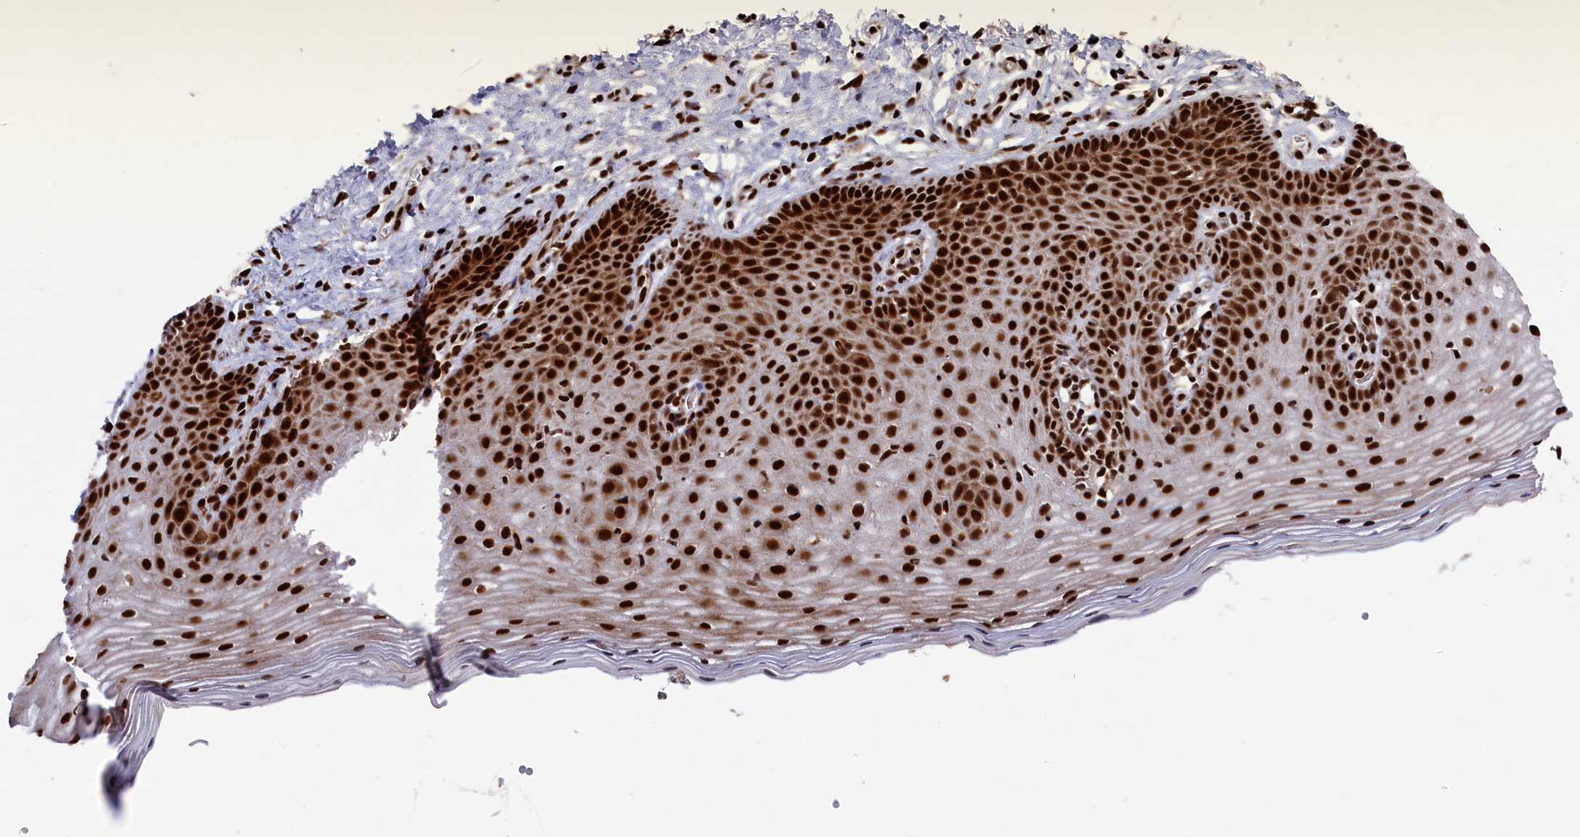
{"staining": {"intensity": "strong", "quantity": ">75%", "location": "nuclear"}, "tissue": "cervix", "cell_type": "Glandular cells", "image_type": "normal", "snomed": [{"axis": "morphology", "description": "Normal tissue, NOS"}, {"axis": "topography", "description": "Cervix"}], "caption": "DAB immunohistochemical staining of normal human cervix exhibits strong nuclear protein positivity in approximately >75% of glandular cells.", "gene": "PRPF31", "patient": {"sex": "female", "age": 36}}